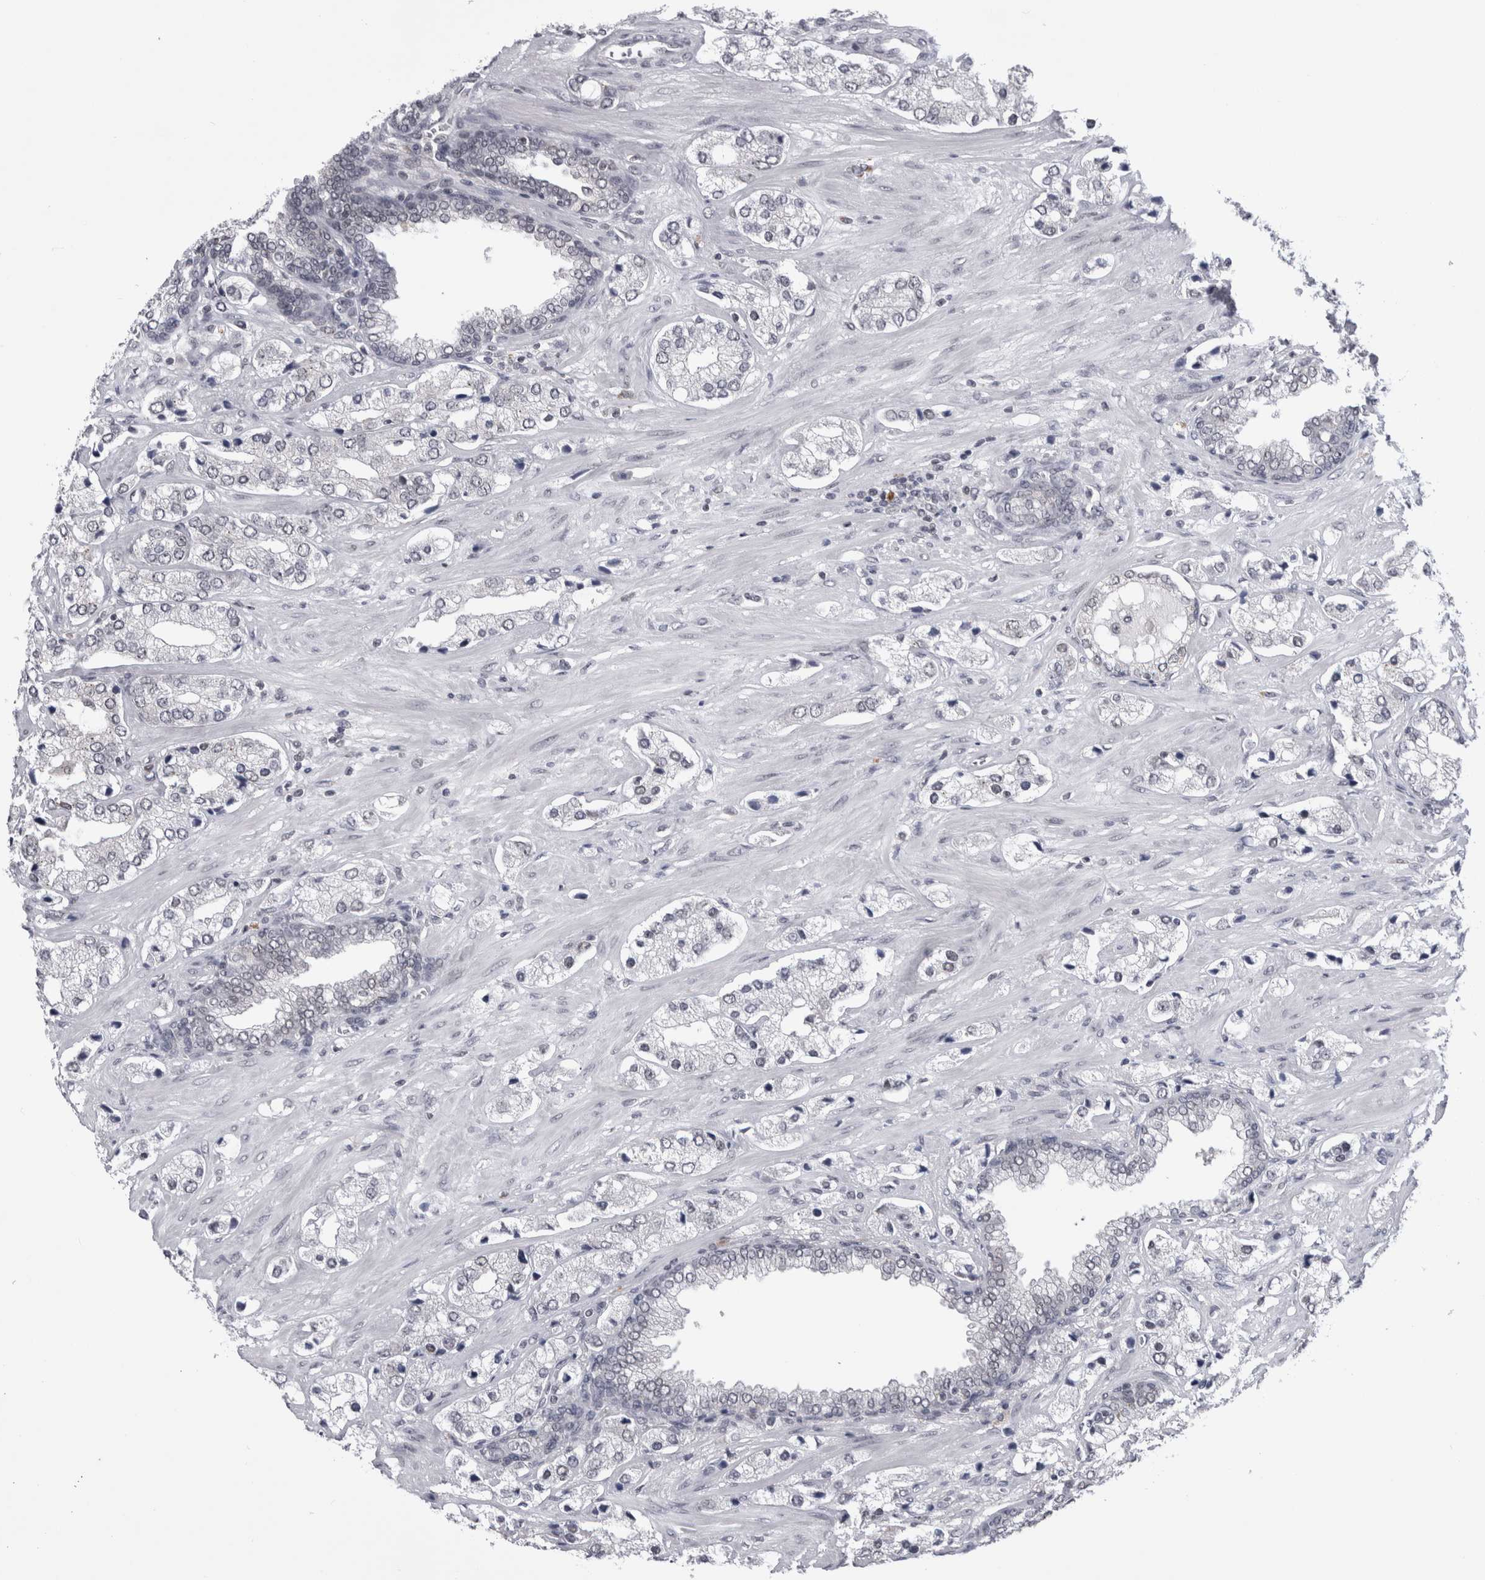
{"staining": {"intensity": "negative", "quantity": "none", "location": "none"}, "tissue": "prostate cancer", "cell_type": "Tumor cells", "image_type": "cancer", "snomed": [{"axis": "morphology", "description": "Adenocarcinoma, High grade"}, {"axis": "topography", "description": "Prostate"}], "caption": "Immunohistochemical staining of prostate cancer demonstrates no significant expression in tumor cells.", "gene": "PSMB2", "patient": {"sex": "male", "age": 66}}